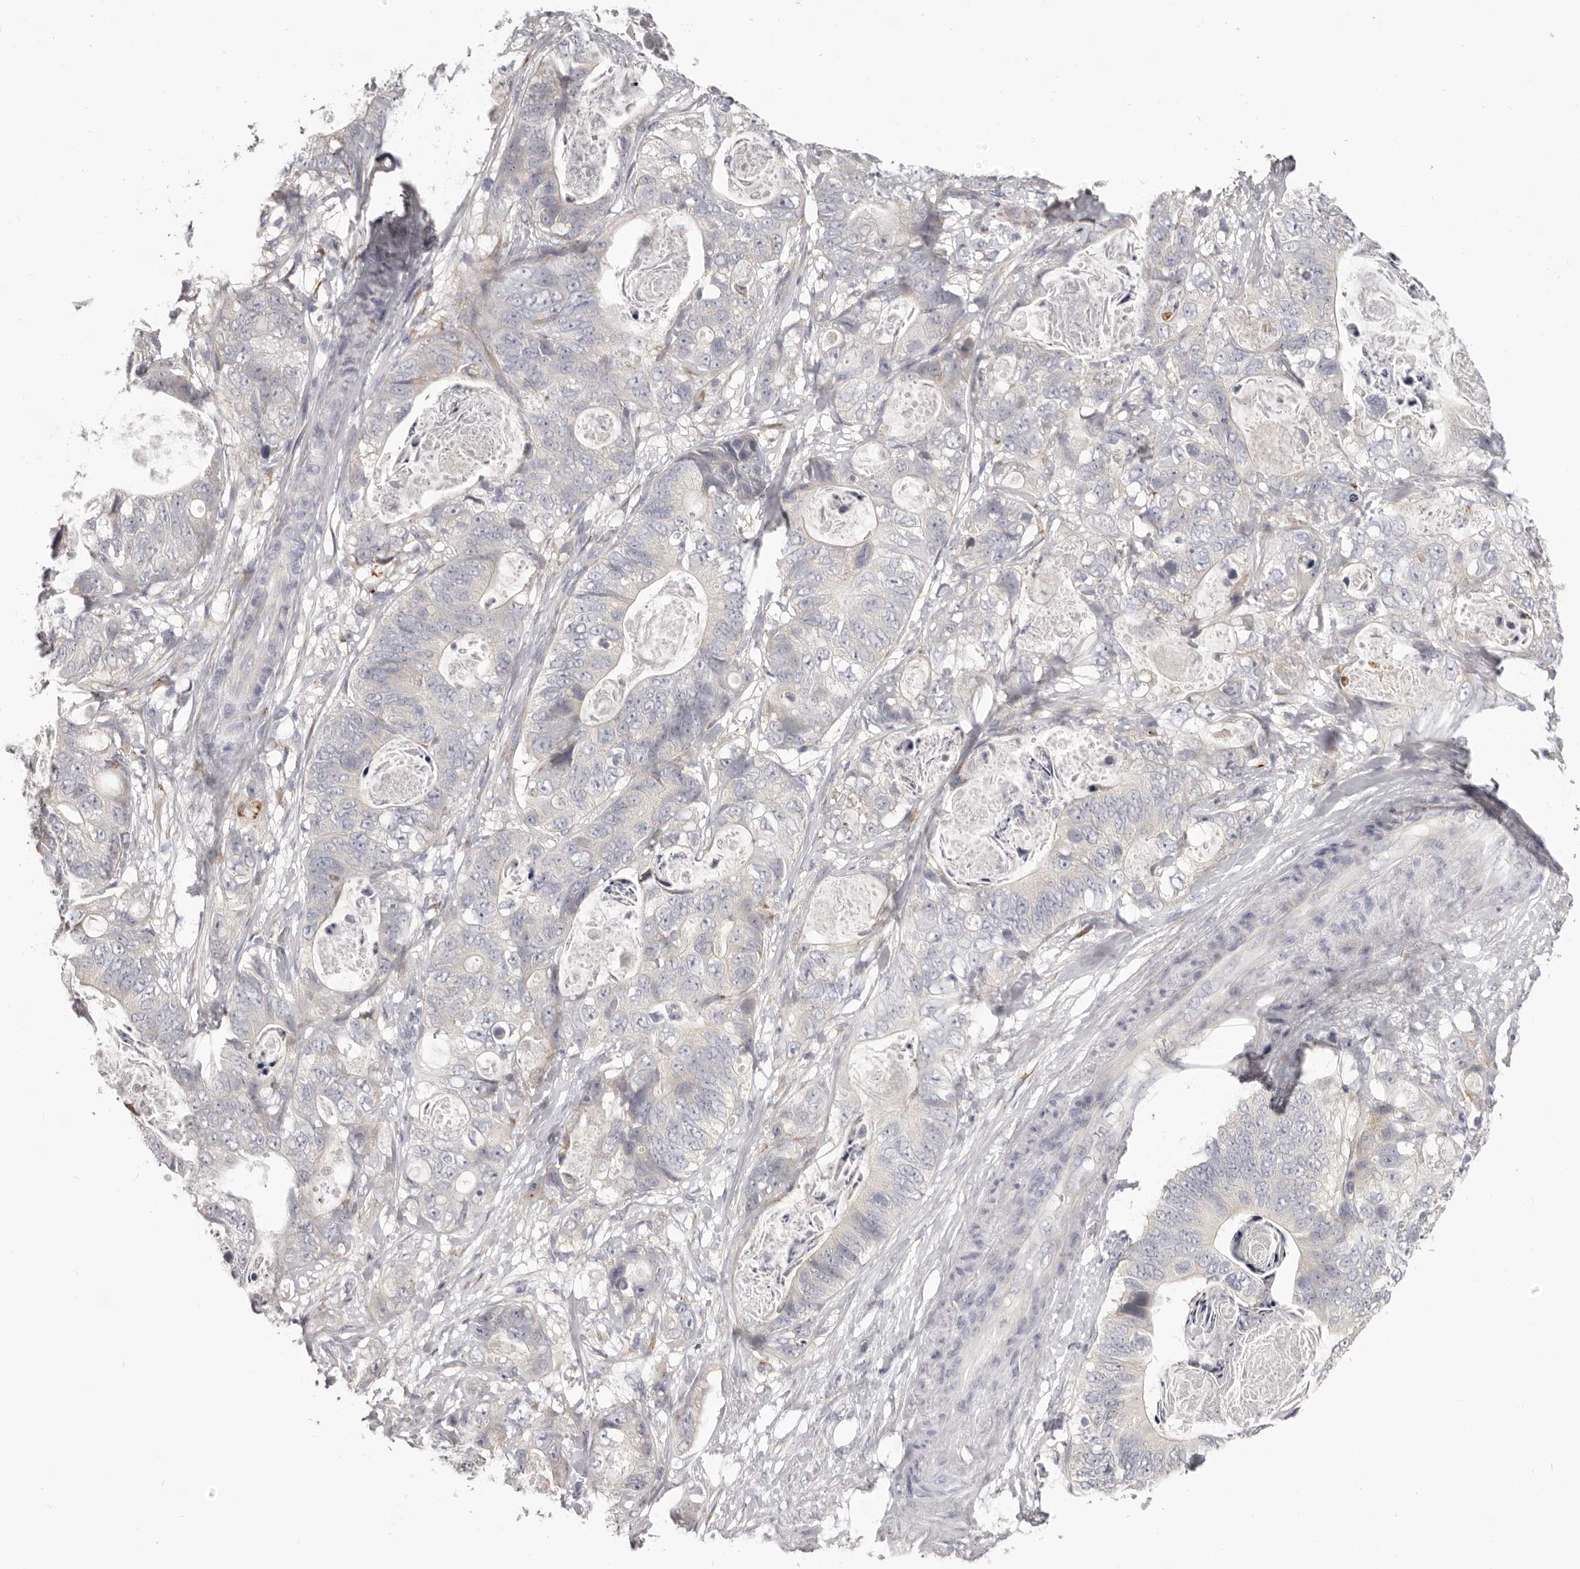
{"staining": {"intensity": "moderate", "quantity": "<25%", "location": "cytoplasmic/membranous"}, "tissue": "stomach cancer", "cell_type": "Tumor cells", "image_type": "cancer", "snomed": [{"axis": "morphology", "description": "Normal tissue, NOS"}, {"axis": "morphology", "description": "Adenocarcinoma, NOS"}, {"axis": "topography", "description": "Stomach"}], "caption": "Protein staining of stomach cancer (adenocarcinoma) tissue displays moderate cytoplasmic/membranous staining in approximately <25% of tumor cells.", "gene": "OTUD3", "patient": {"sex": "female", "age": 89}}